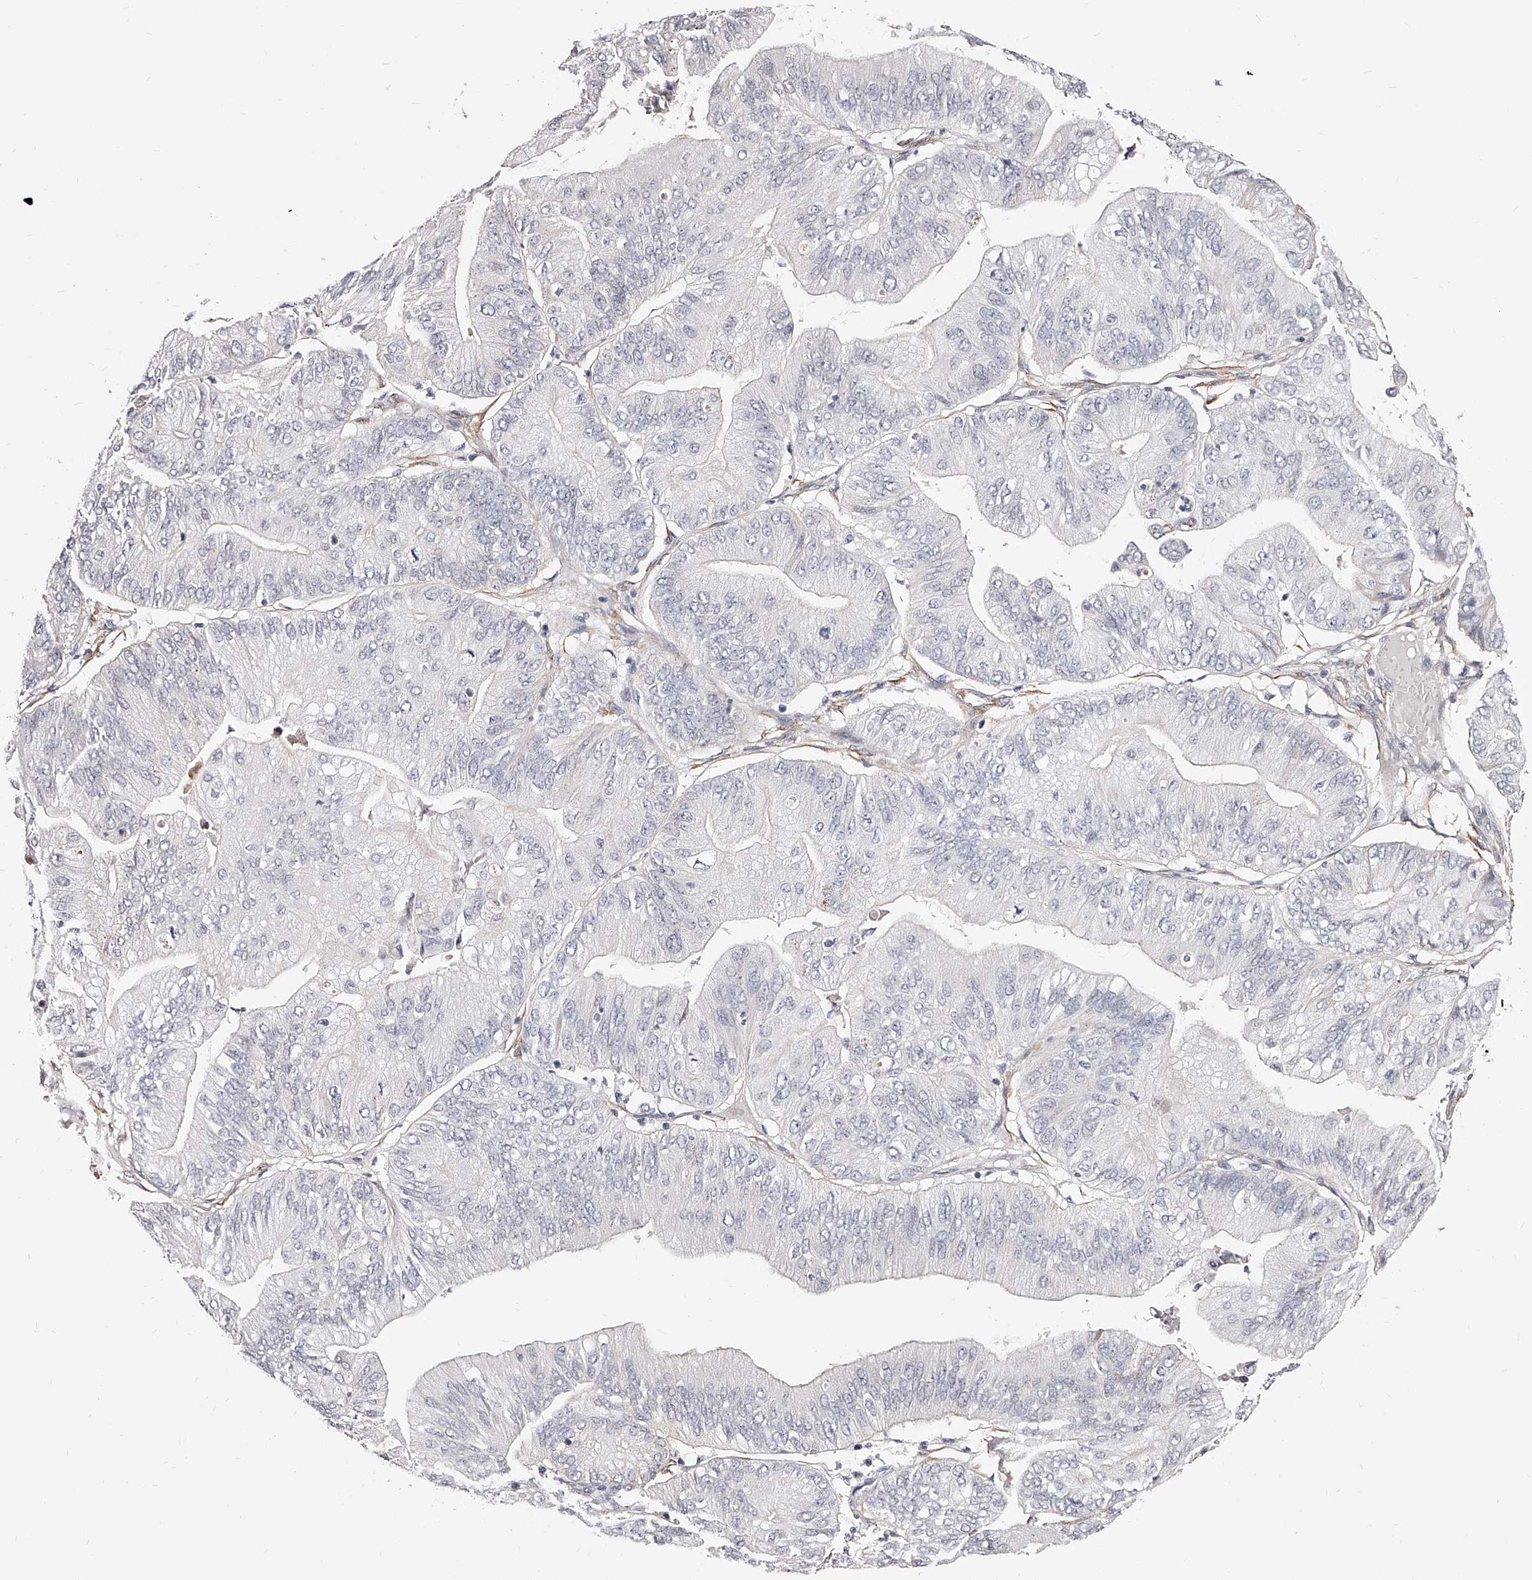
{"staining": {"intensity": "negative", "quantity": "none", "location": "none"}, "tissue": "ovarian cancer", "cell_type": "Tumor cells", "image_type": "cancer", "snomed": [{"axis": "morphology", "description": "Cystadenocarcinoma, mucinous, NOS"}, {"axis": "topography", "description": "Ovary"}], "caption": "Immunohistochemistry (IHC) histopathology image of human ovarian cancer (mucinous cystadenocarcinoma) stained for a protein (brown), which exhibits no expression in tumor cells.", "gene": "CD82", "patient": {"sex": "female", "age": 61}}